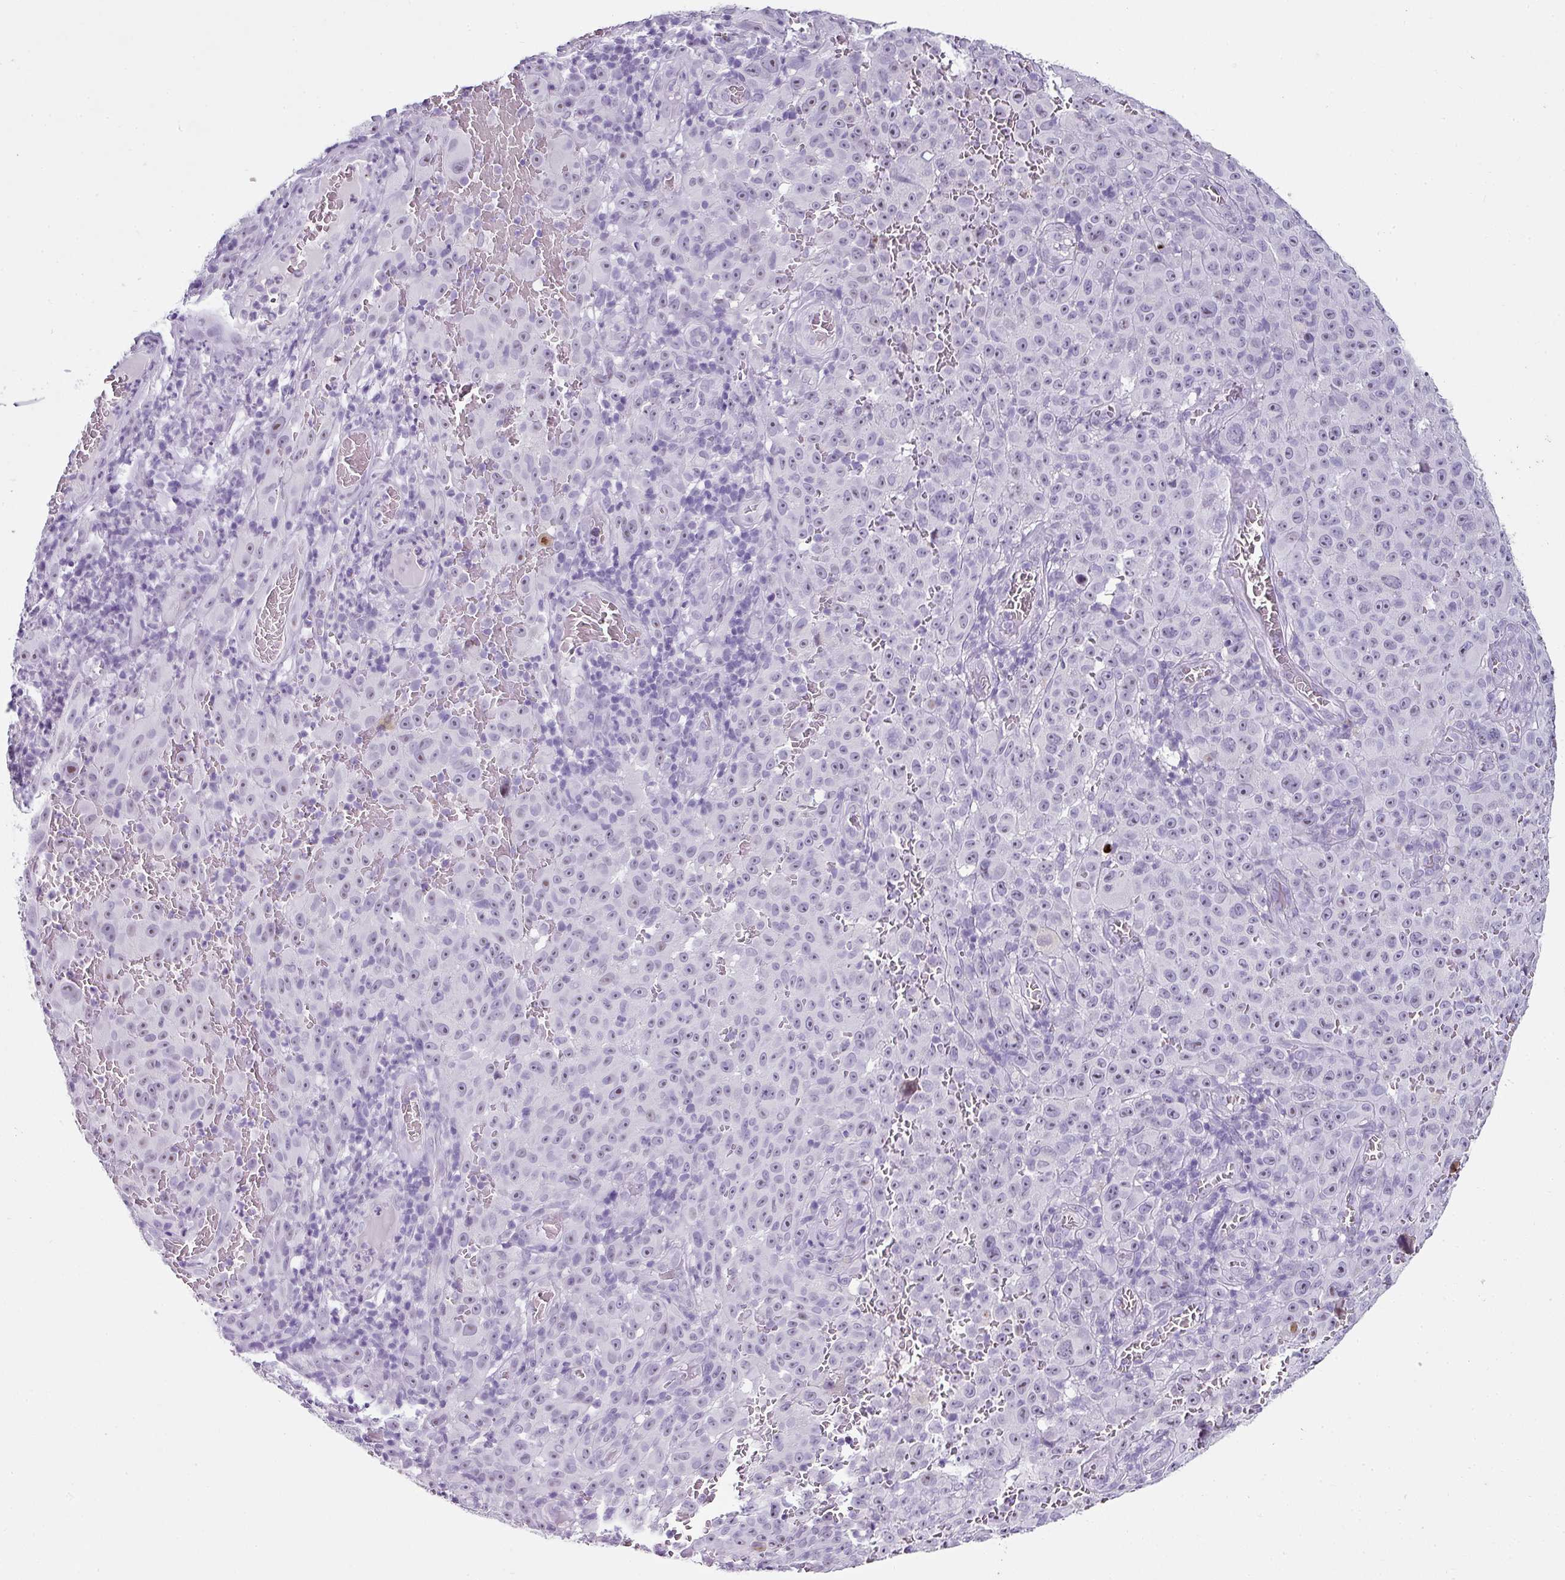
{"staining": {"intensity": "negative", "quantity": "none", "location": "none"}, "tissue": "melanoma", "cell_type": "Tumor cells", "image_type": "cancer", "snomed": [{"axis": "morphology", "description": "Malignant melanoma, NOS"}, {"axis": "topography", "description": "Skin"}], "caption": "Tumor cells are negative for protein expression in human melanoma.", "gene": "TRA2A", "patient": {"sex": "female", "age": 82}}